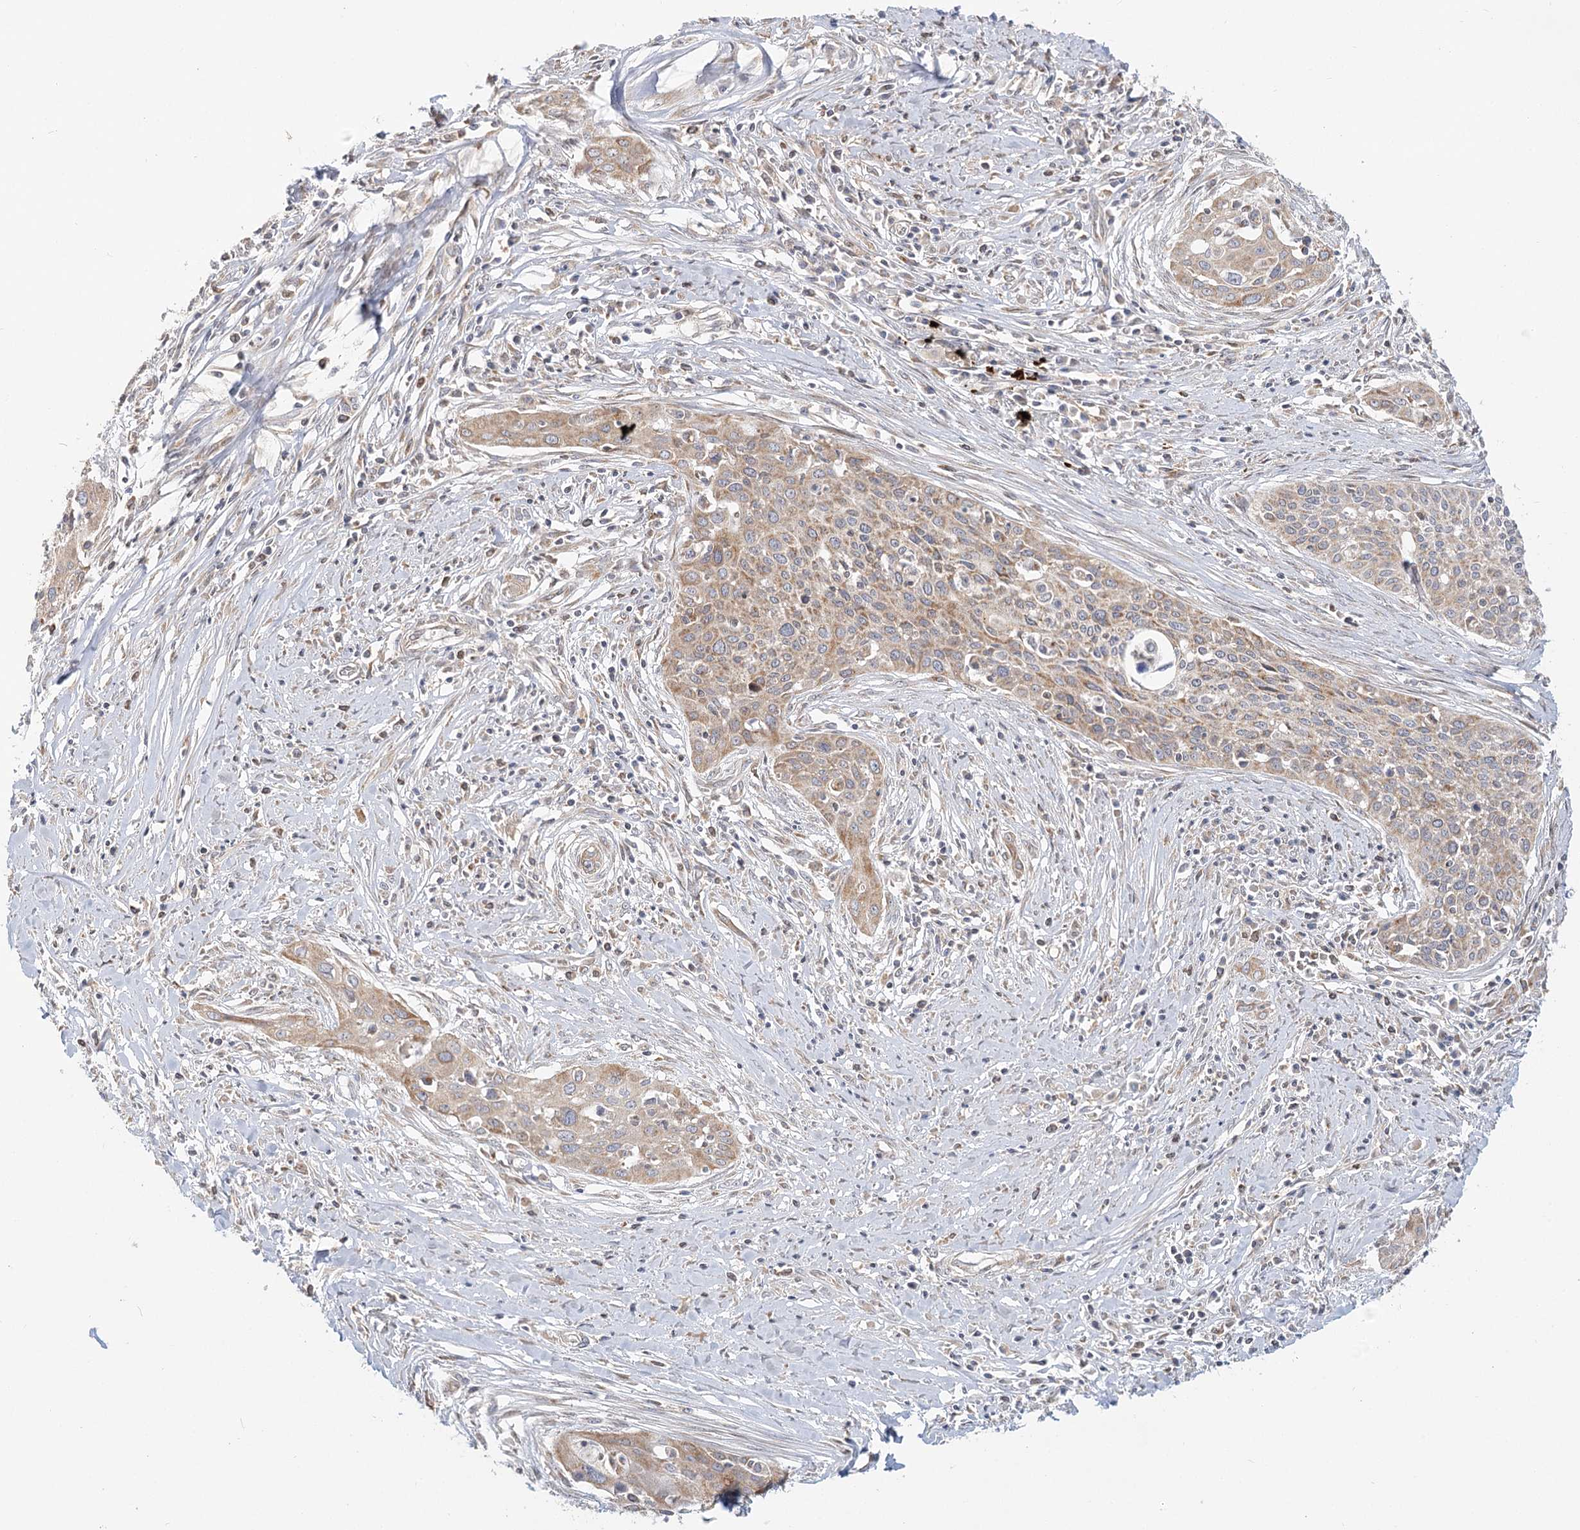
{"staining": {"intensity": "moderate", "quantity": "25%-75%", "location": "cytoplasmic/membranous"}, "tissue": "cervical cancer", "cell_type": "Tumor cells", "image_type": "cancer", "snomed": [{"axis": "morphology", "description": "Squamous cell carcinoma, NOS"}, {"axis": "topography", "description": "Cervix"}], "caption": "Protein expression analysis of human cervical squamous cell carcinoma reveals moderate cytoplasmic/membranous positivity in about 25%-75% of tumor cells.", "gene": "MTMR3", "patient": {"sex": "female", "age": 34}}